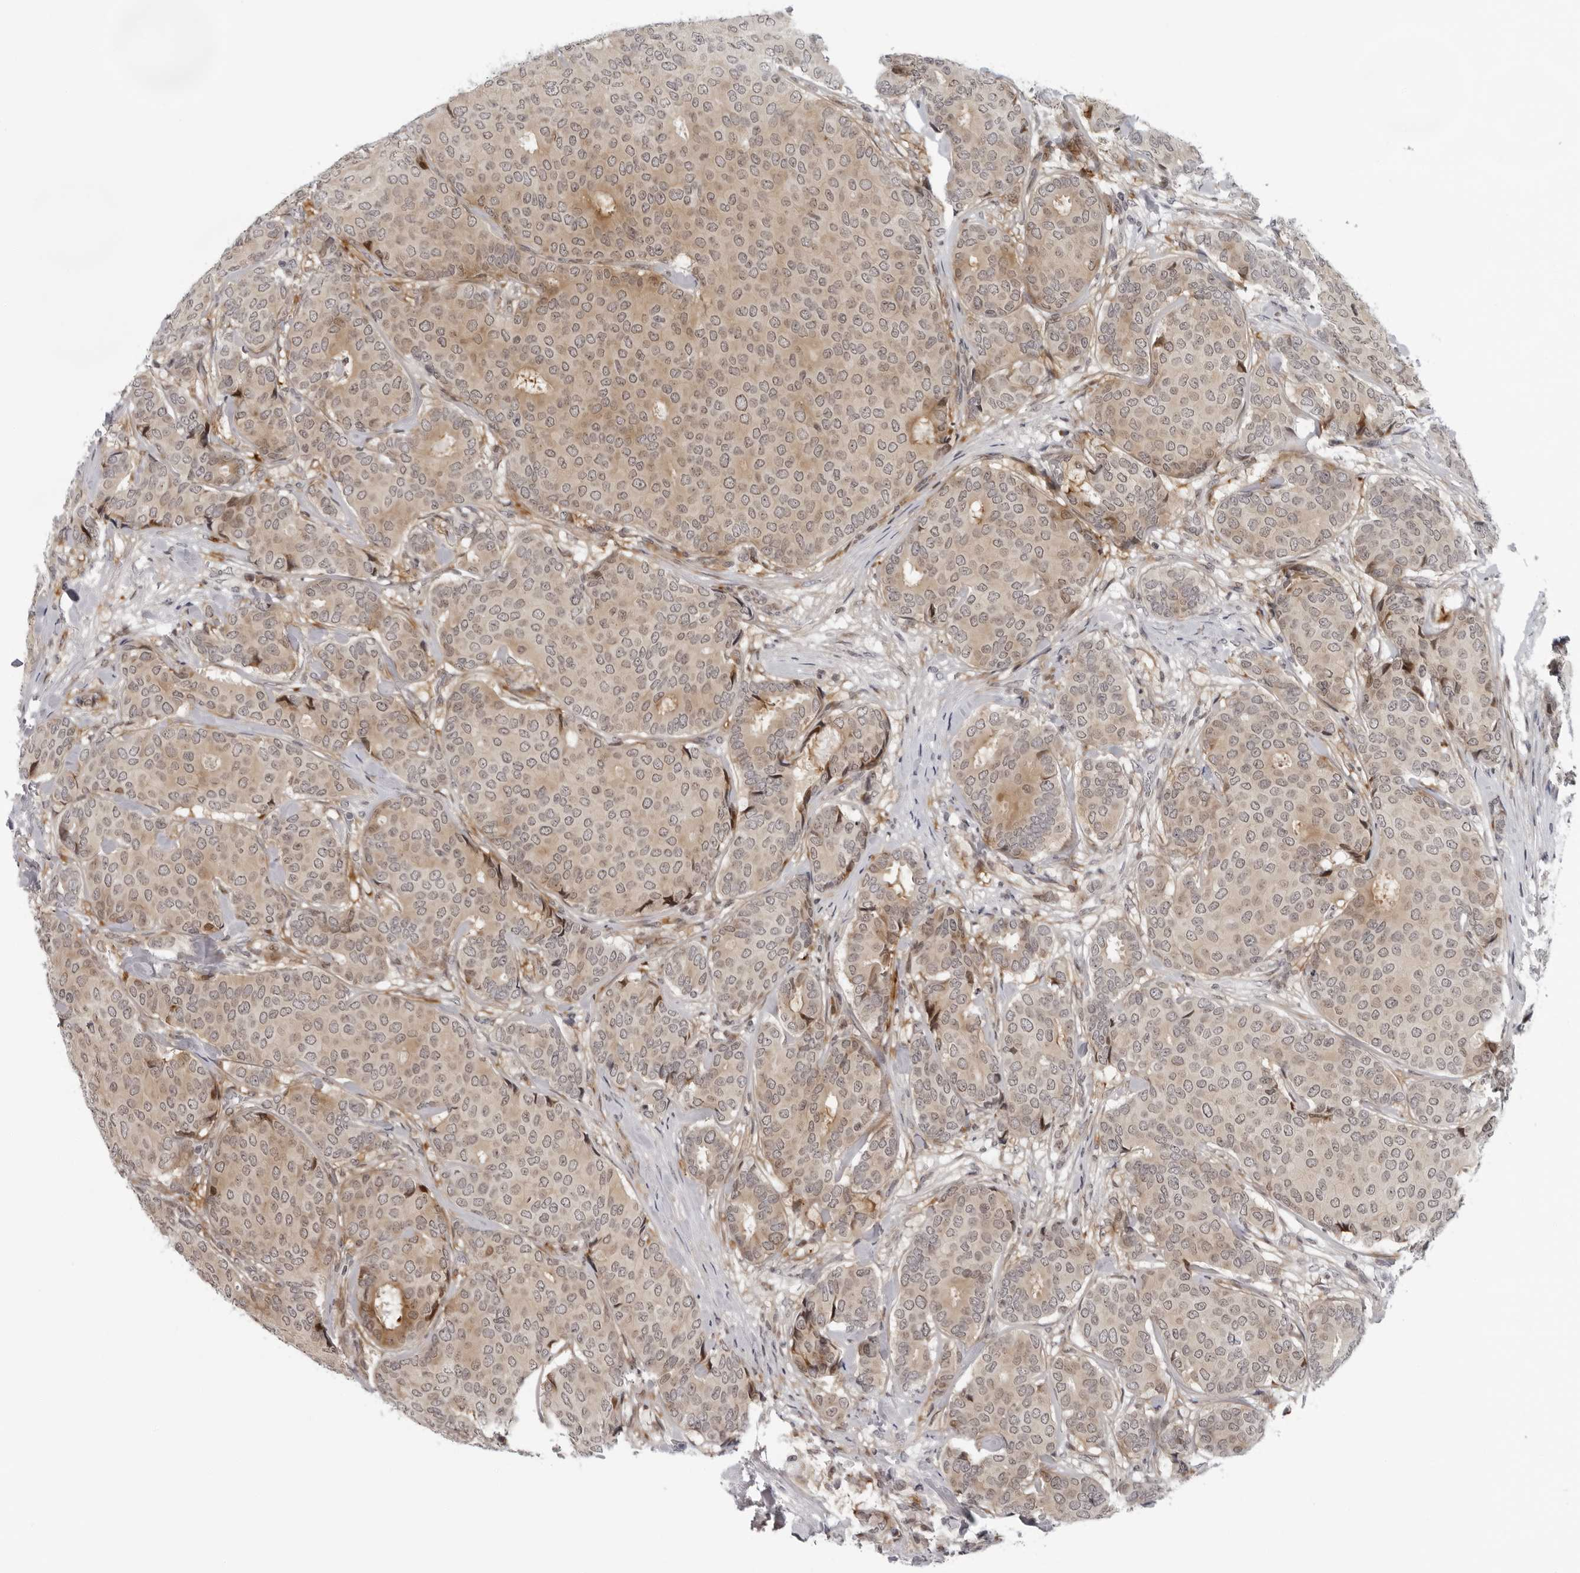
{"staining": {"intensity": "weak", "quantity": ">75%", "location": "cytoplasmic/membranous,nuclear"}, "tissue": "breast cancer", "cell_type": "Tumor cells", "image_type": "cancer", "snomed": [{"axis": "morphology", "description": "Duct carcinoma"}, {"axis": "topography", "description": "Breast"}], "caption": "Immunohistochemistry (IHC) (DAB) staining of human breast intraductal carcinoma displays weak cytoplasmic/membranous and nuclear protein positivity in about >75% of tumor cells. Immunohistochemistry stains the protein in brown and the nuclei are stained blue.", "gene": "PIP4K2C", "patient": {"sex": "female", "age": 75}}